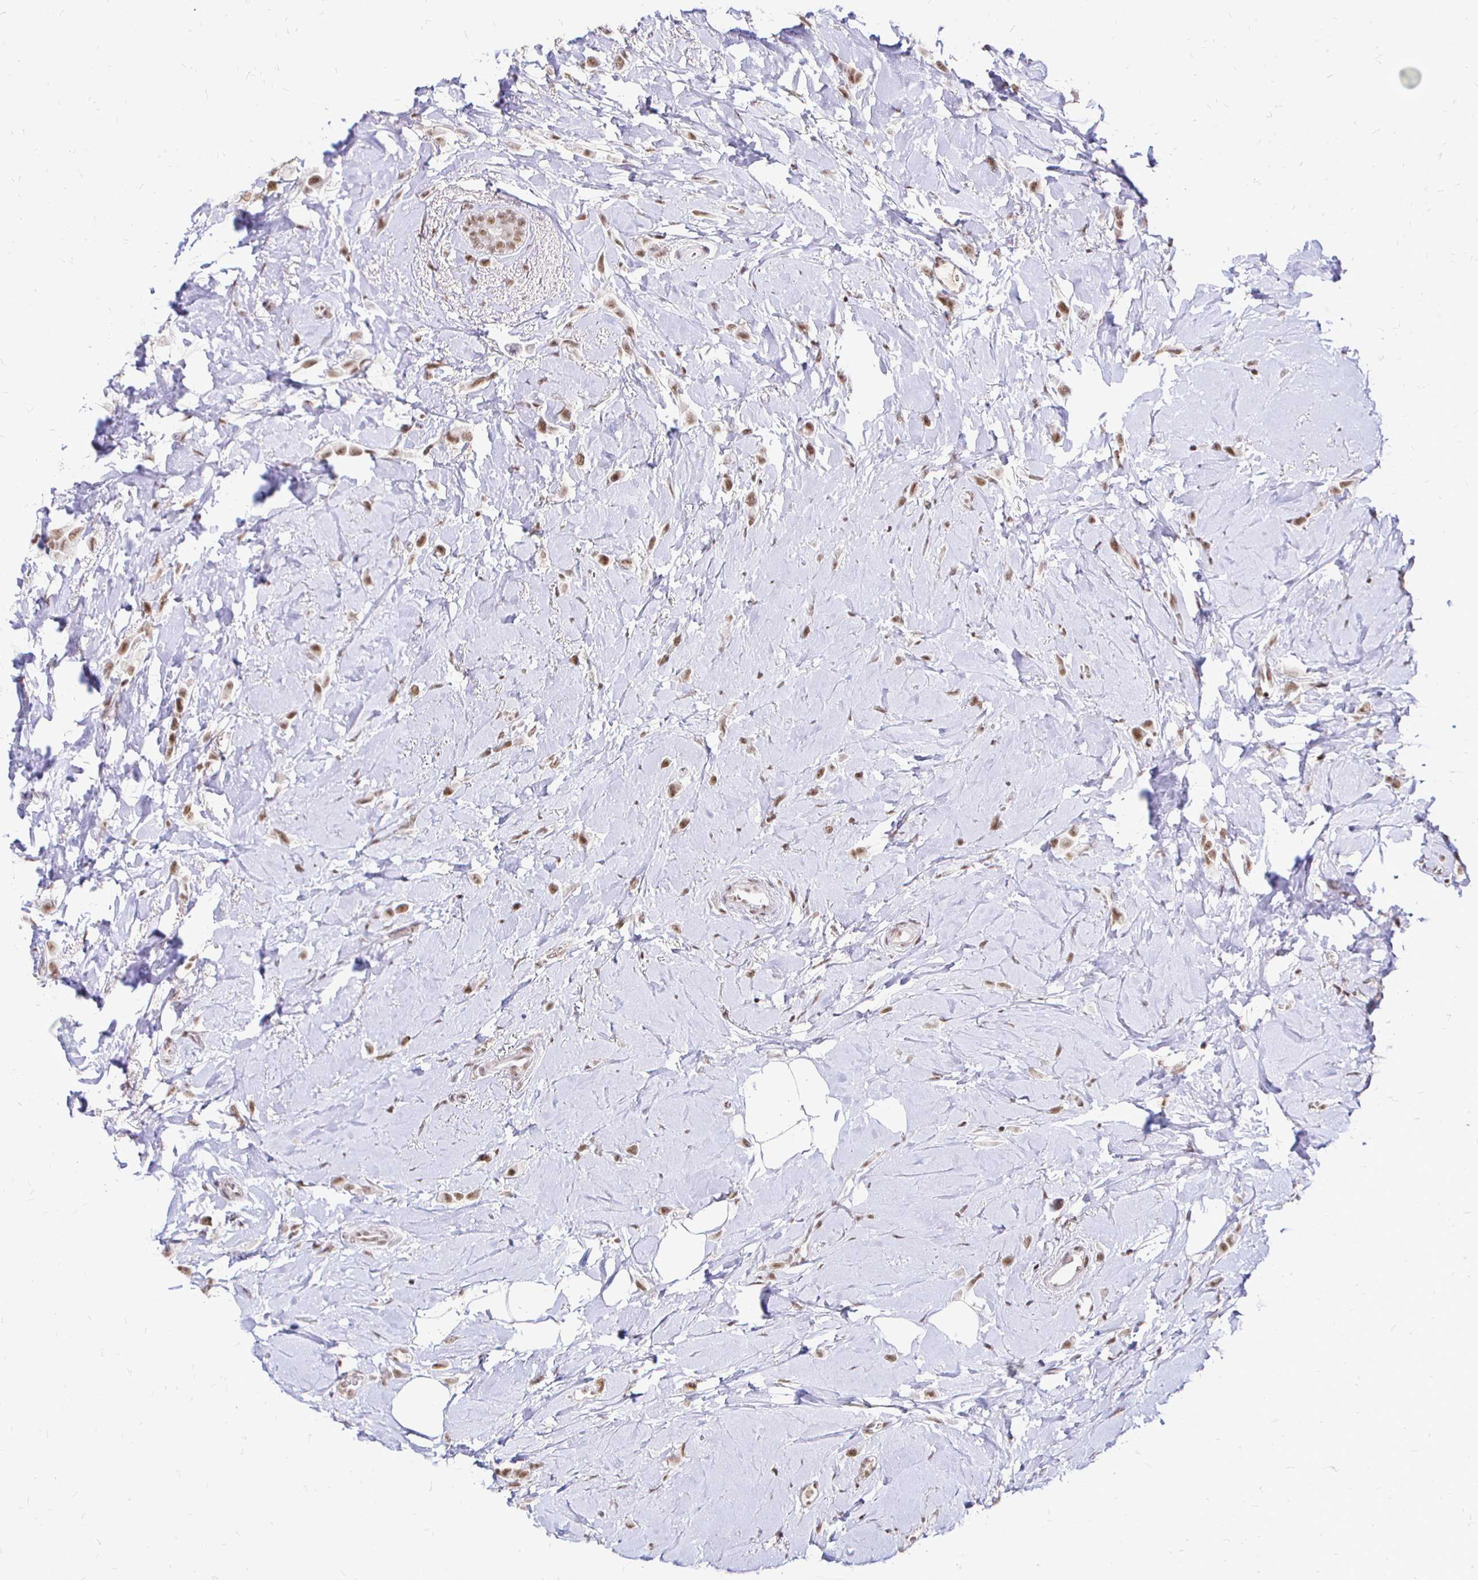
{"staining": {"intensity": "moderate", "quantity": ">75%", "location": "nuclear"}, "tissue": "breast cancer", "cell_type": "Tumor cells", "image_type": "cancer", "snomed": [{"axis": "morphology", "description": "Lobular carcinoma"}, {"axis": "topography", "description": "Breast"}], "caption": "Human lobular carcinoma (breast) stained with a brown dye demonstrates moderate nuclear positive positivity in about >75% of tumor cells.", "gene": "SIN3A", "patient": {"sex": "female", "age": 66}}